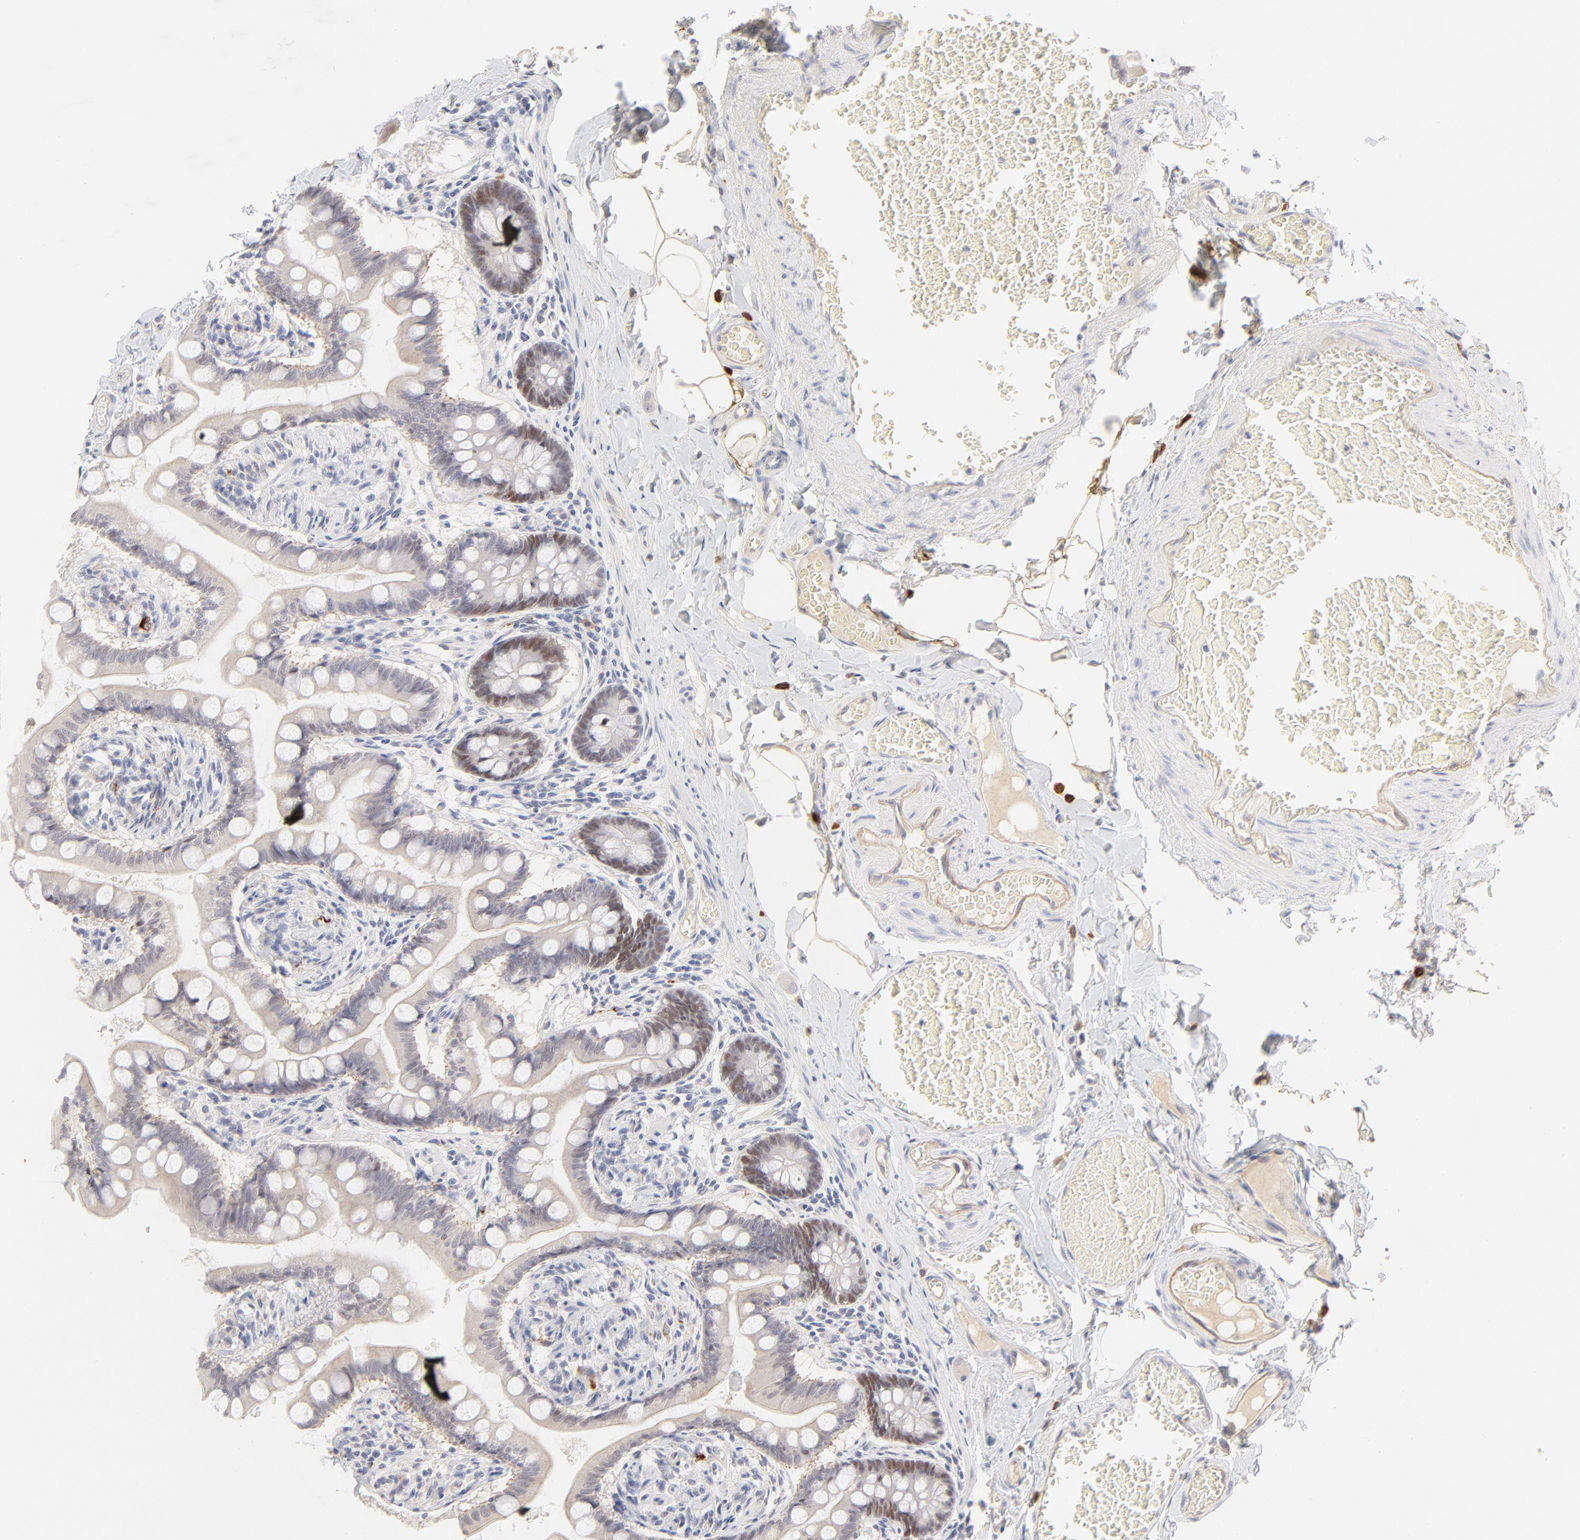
{"staining": {"intensity": "moderate", "quantity": "25%-75%", "location": "nuclear"}, "tissue": "small intestine", "cell_type": "Glandular cells", "image_type": "normal", "snomed": [{"axis": "morphology", "description": "Normal tissue, NOS"}, {"axis": "topography", "description": "Small intestine"}], "caption": "About 25%-75% of glandular cells in benign human small intestine exhibit moderate nuclear protein positivity as visualized by brown immunohistochemical staining.", "gene": "ELF3", "patient": {"sex": "male", "age": 41}}